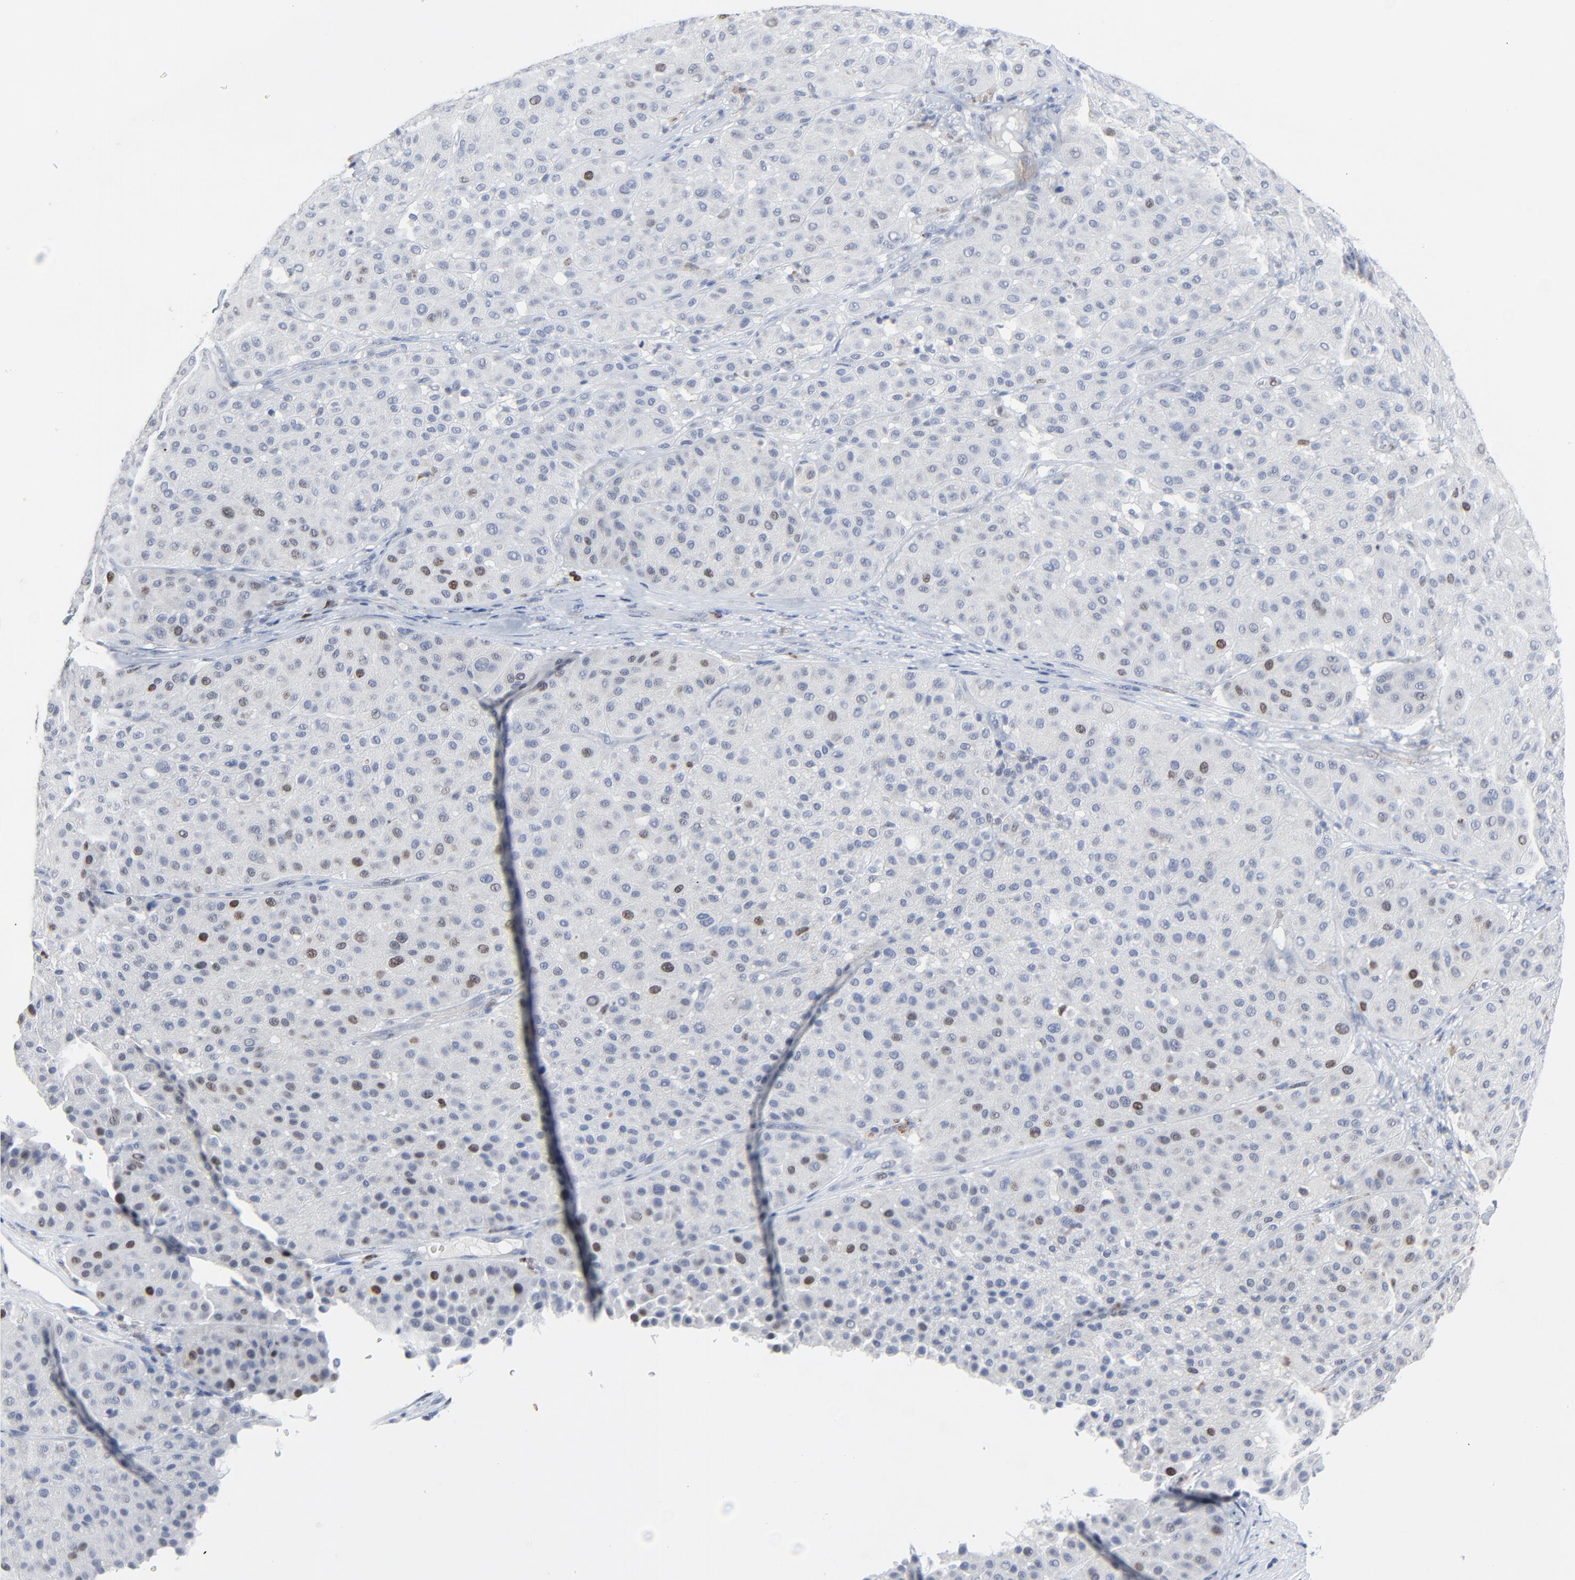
{"staining": {"intensity": "weak", "quantity": "<25%", "location": "nuclear"}, "tissue": "melanoma", "cell_type": "Tumor cells", "image_type": "cancer", "snomed": [{"axis": "morphology", "description": "Normal tissue, NOS"}, {"axis": "morphology", "description": "Malignant melanoma, Metastatic site"}, {"axis": "topography", "description": "Skin"}], "caption": "DAB immunohistochemical staining of human malignant melanoma (metastatic site) displays no significant expression in tumor cells.", "gene": "BIRC3", "patient": {"sex": "male", "age": 41}}